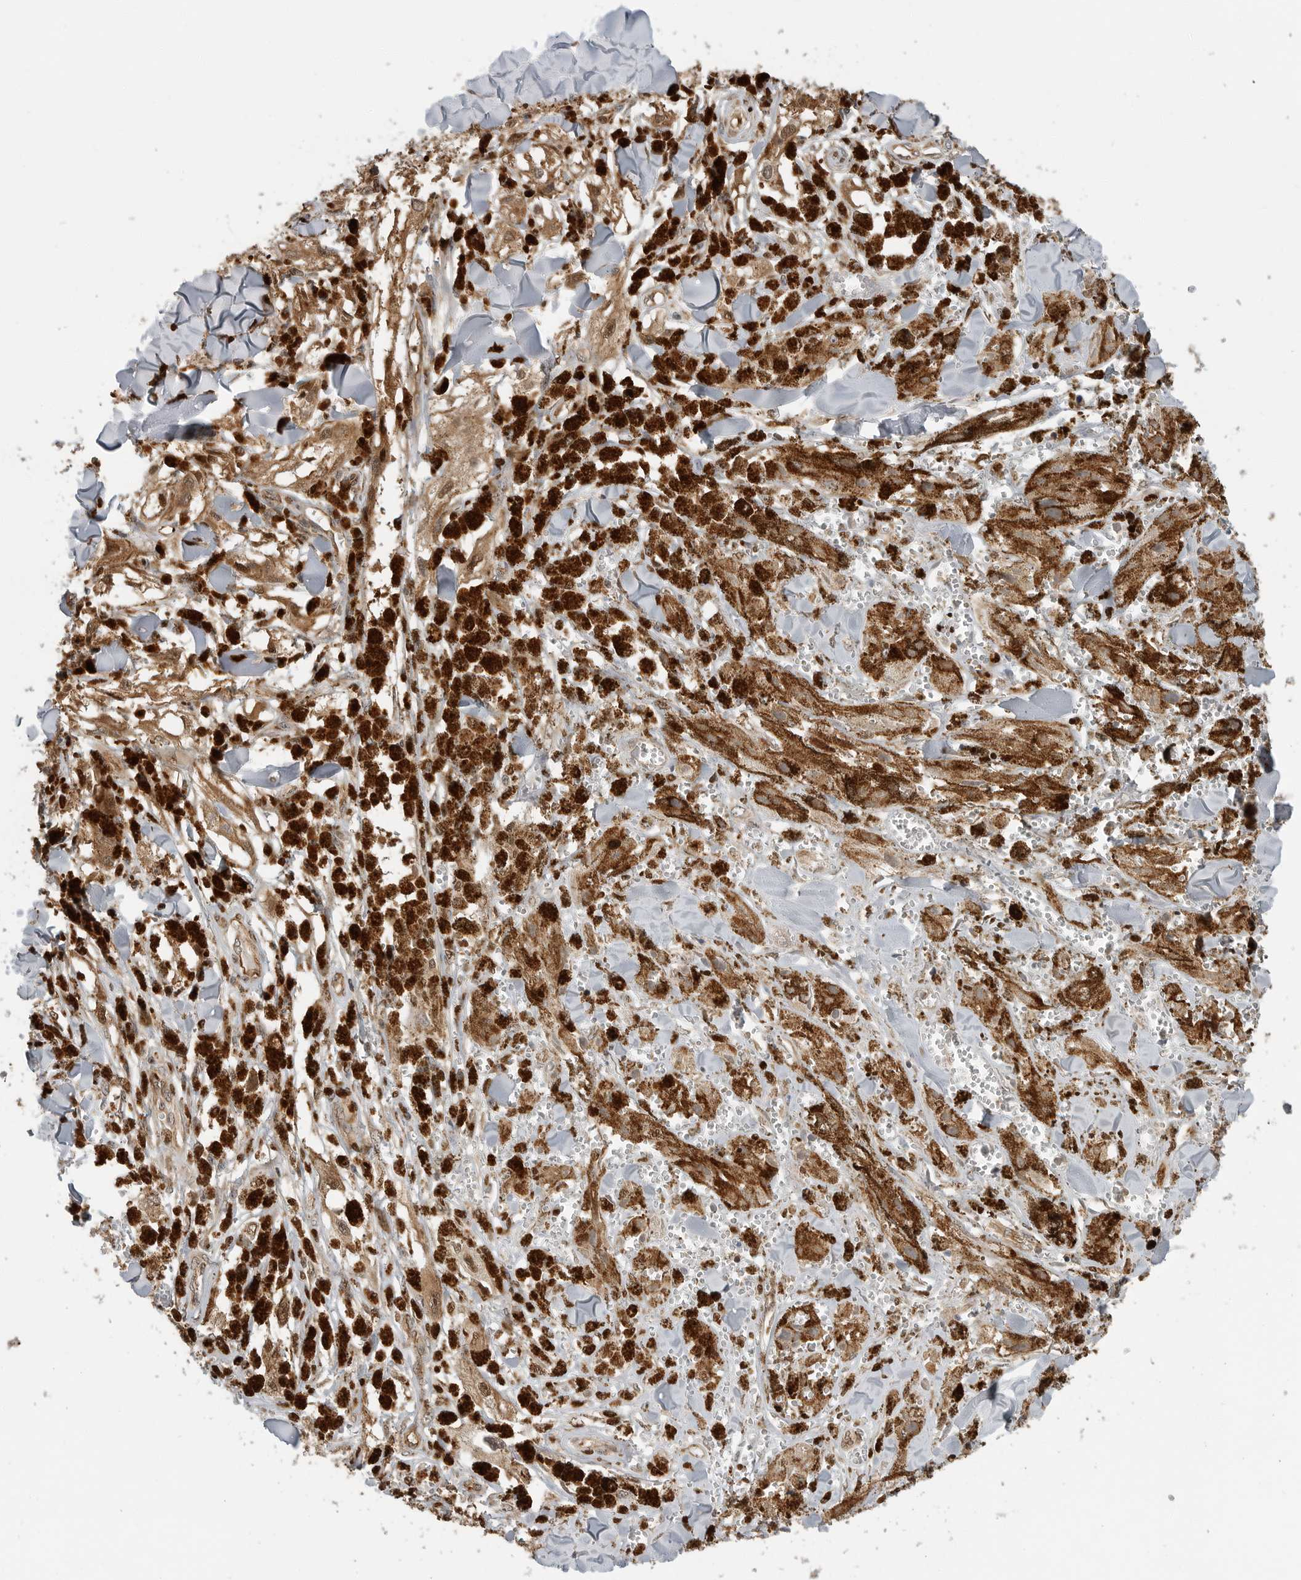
{"staining": {"intensity": "moderate", "quantity": ">75%", "location": "cytoplasmic/membranous,nuclear"}, "tissue": "melanoma", "cell_type": "Tumor cells", "image_type": "cancer", "snomed": [{"axis": "morphology", "description": "Malignant melanoma, NOS"}, {"axis": "topography", "description": "Skin"}], "caption": "Immunohistochemistry (IHC) micrograph of neoplastic tissue: human melanoma stained using immunohistochemistry (IHC) exhibits medium levels of moderate protein expression localized specifically in the cytoplasmic/membranous and nuclear of tumor cells, appearing as a cytoplasmic/membranous and nuclear brown color.", "gene": "STRAP", "patient": {"sex": "male", "age": 88}}